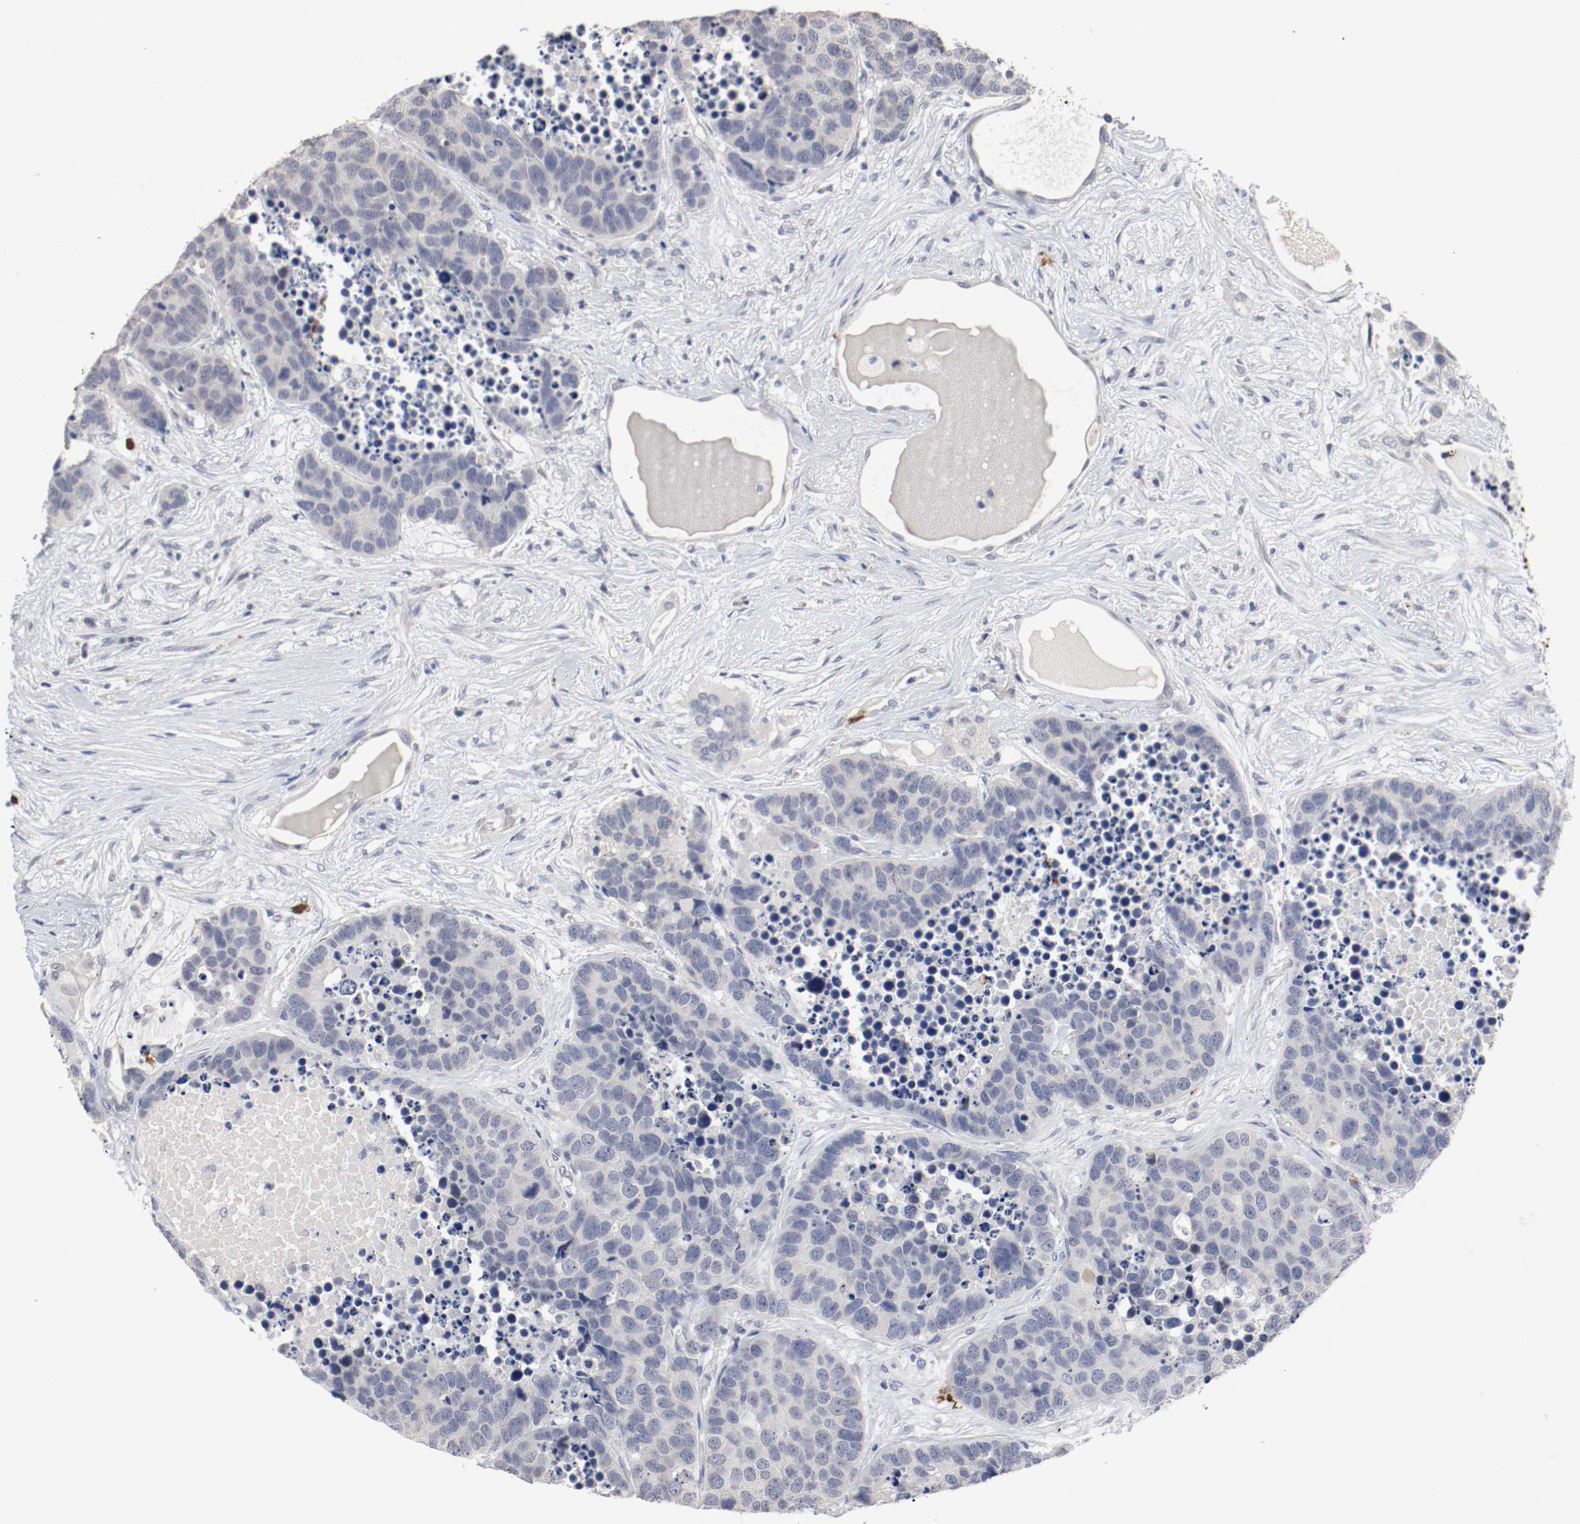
{"staining": {"intensity": "negative", "quantity": "none", "location": "none"}, "tissue": "carcinoid", "cell_type": "Tumor cells", "image_type": "cancer", "snomed": [{"axis": "morphology", "description": "Carcinoid, malignant, NOS"}, {"axis": "topography", "description": "Lung"}], "caption": "This is an IHC photomicrograph of carcinoid. There is no staining in tumor cells.", "gene": "CEBPE", "patient": {"sex": "male", "age": 60}}